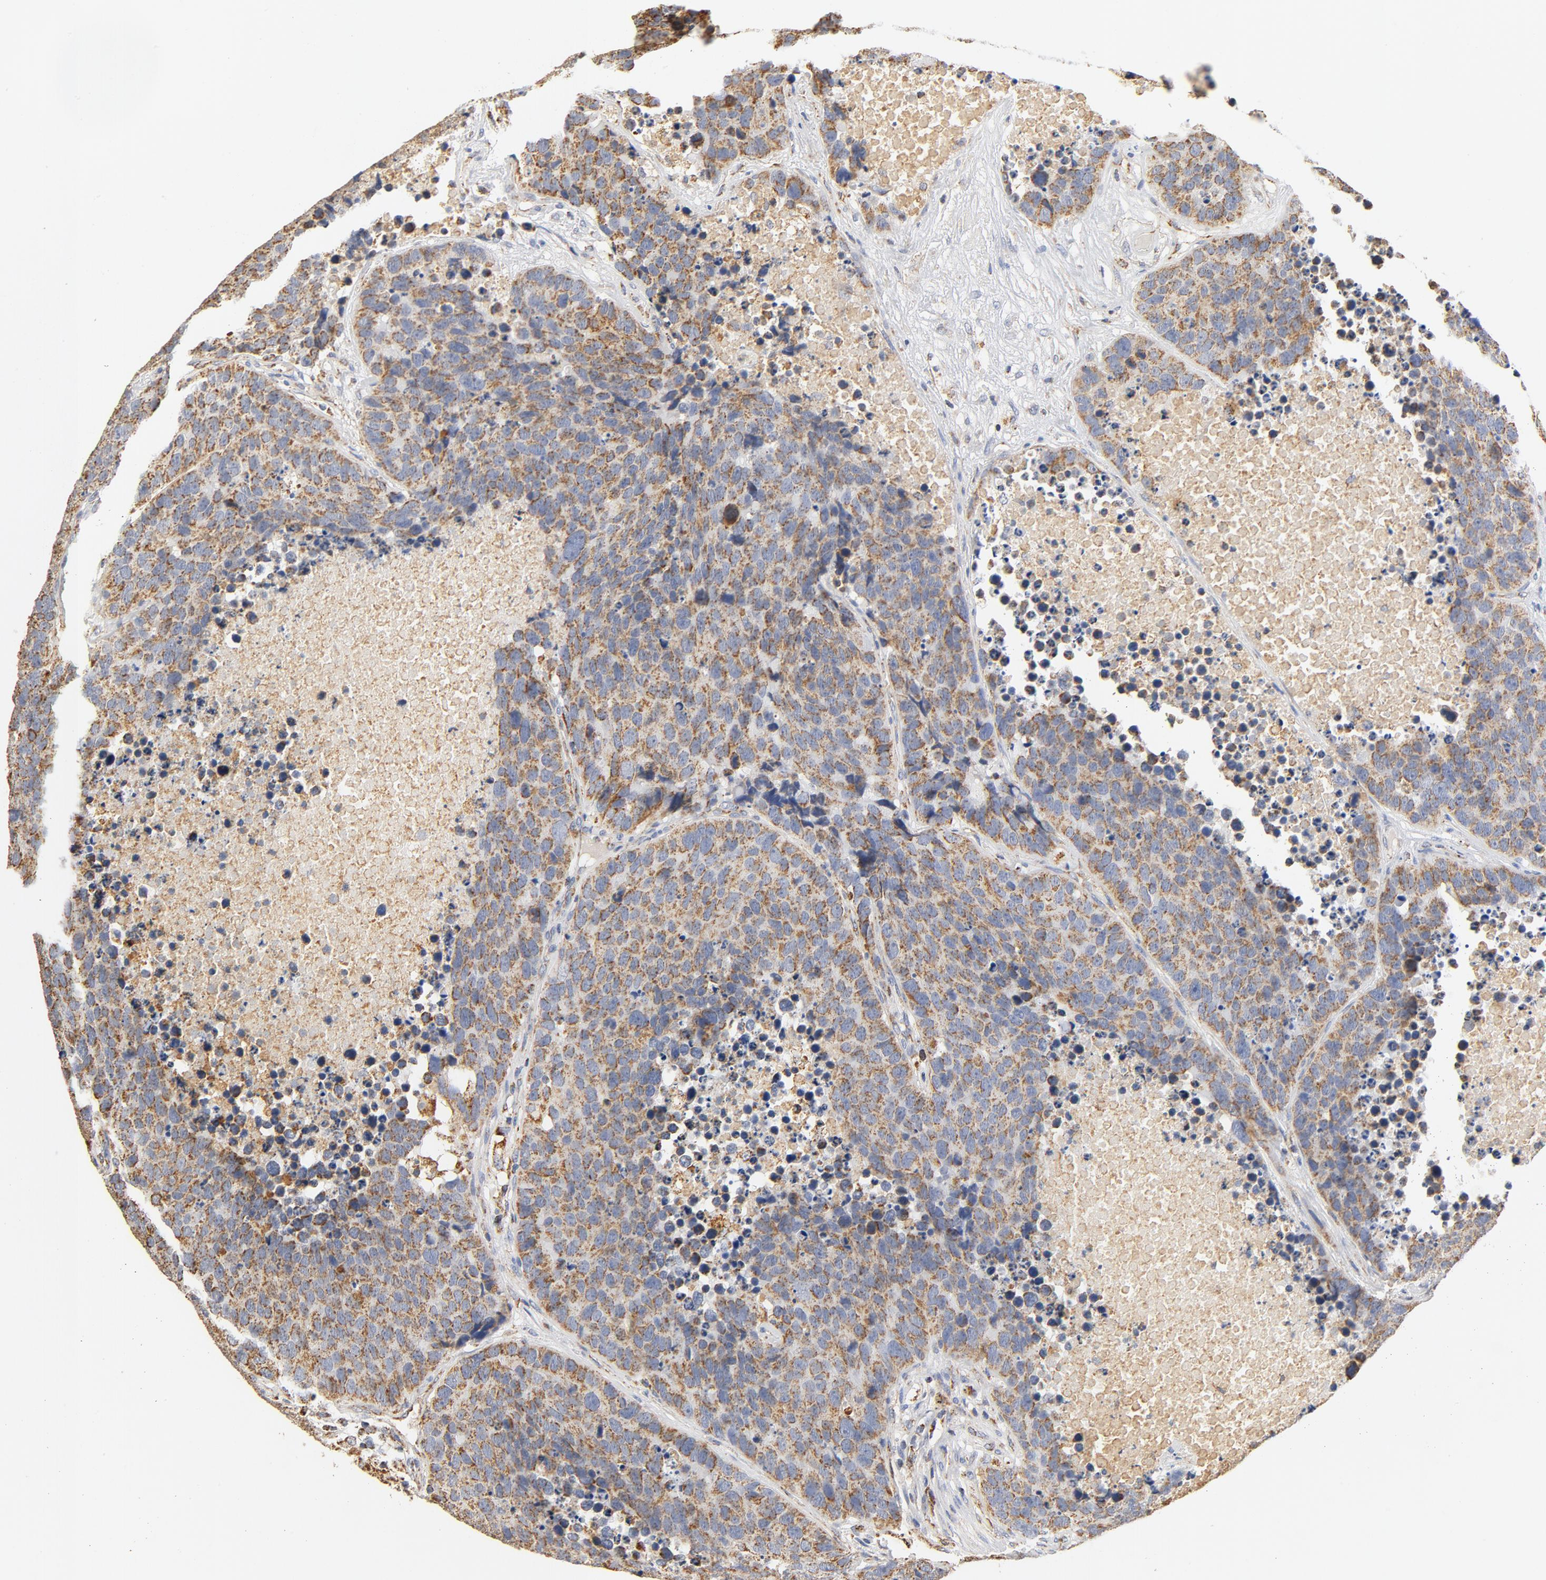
{"staining": {"intensity": "moderate", "quantity": ">75%", "location": "cytoplasmic/membranous"}, "tissue": "carcinoid", "cell_type": "Tumor cells", "image_type": "cancer", "snomed": [{"axis": "morphology", "description": "Carcinoid, malignant, NOS"}, {"axis": "topography", "description": "Lung"}], "caption": "This image exhibits IHC staining of carcinoid, with medium moderate cytoplasmic/membranous expression in about >75% of tumor cells.", "gene": "COX4I1", "patient": {"sex": "male", "age": 60}}